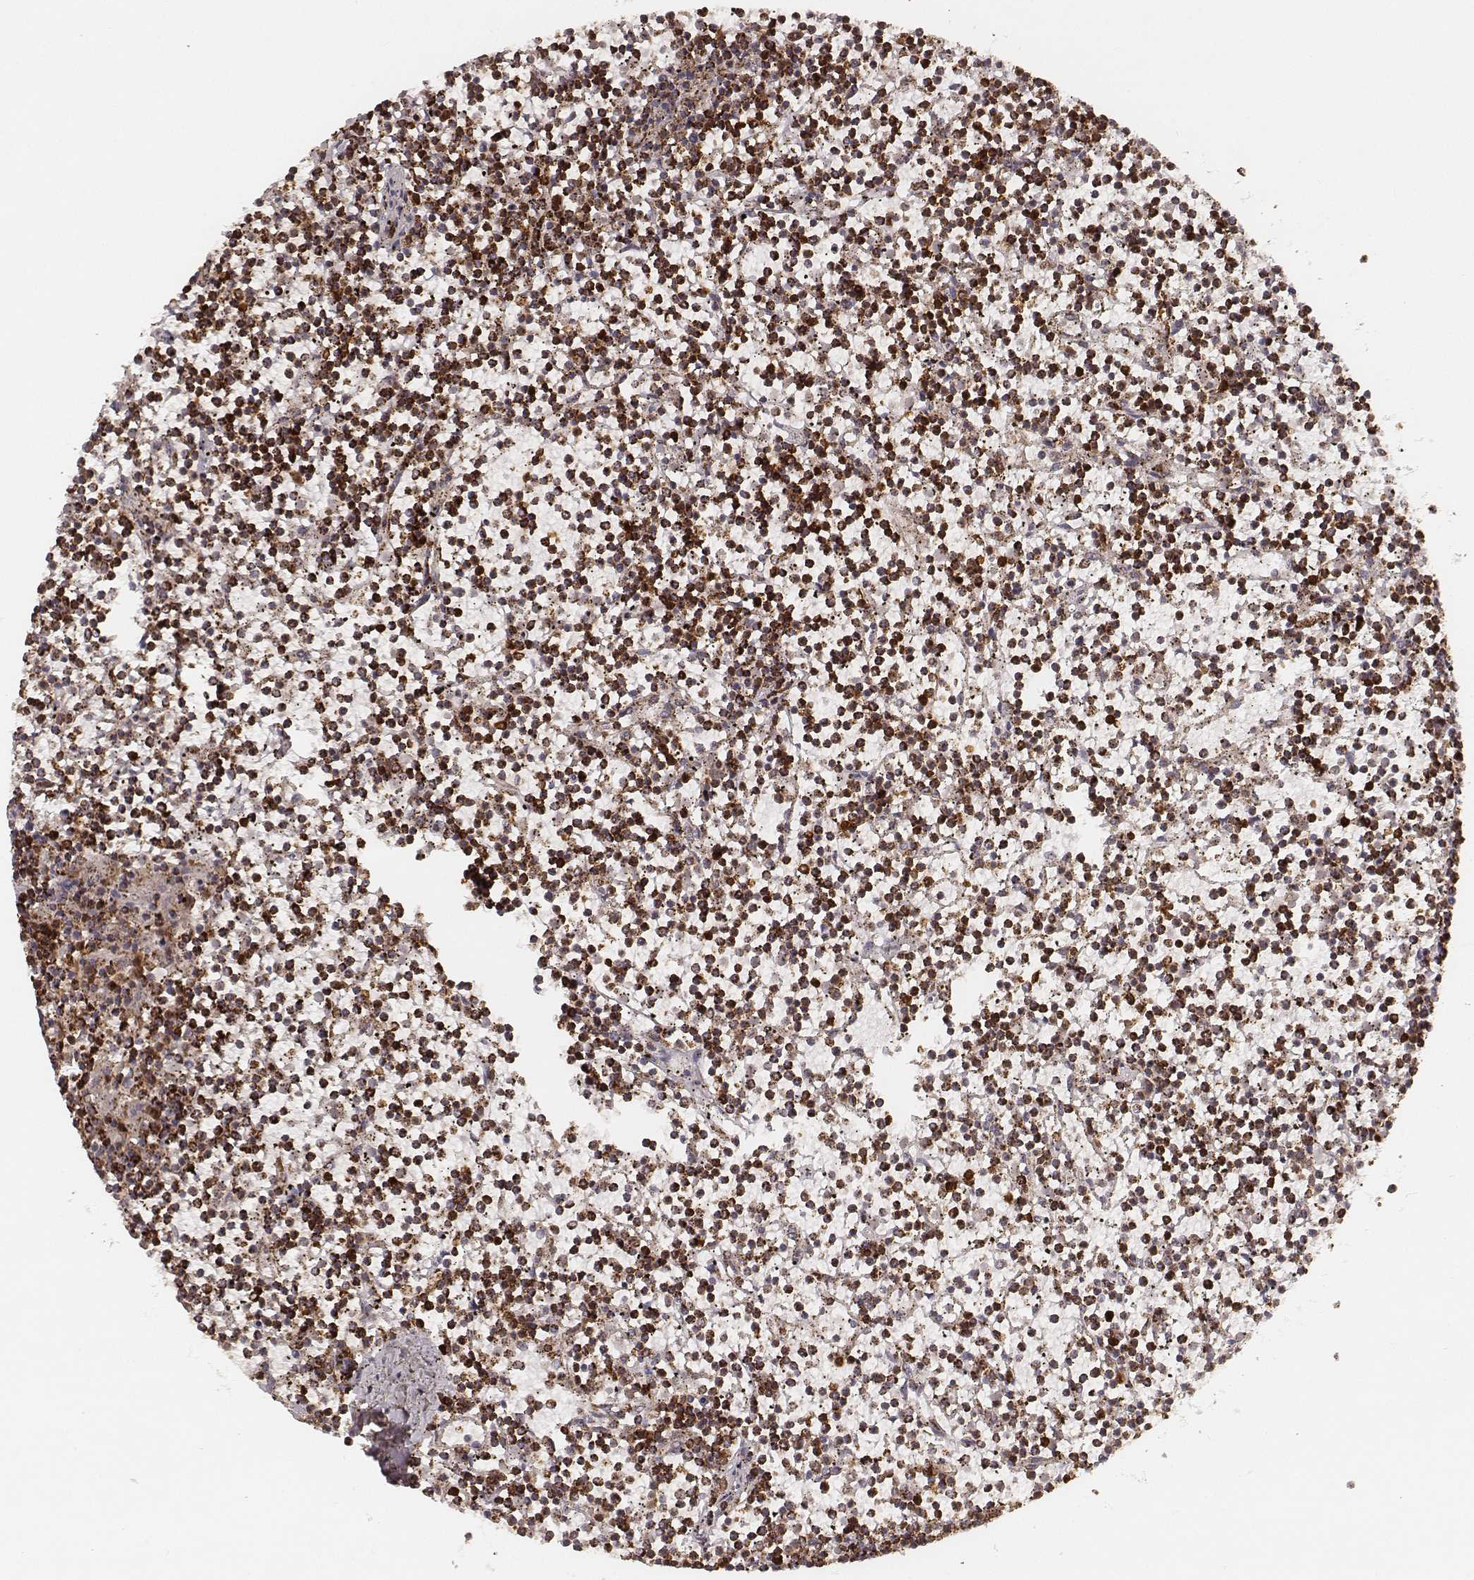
{"staining": {"intensity": "strong", "quantity": ">75%", "location": "cytoplasmic/membranous"}, "tissue": "lymphoma", "cell_type": "Tumor cells", "image_type": "cancer", "snomed": [{"axis": "morphology", "description": "Malignant lymphoma, non-Hodgkin's type, Low grade"}, {"axis": "topography", "description": "Spleen"}], "caption": "The image exhibits a brown stain indicating the presence of a protein in the cytoplasmic/membranous of tumor cells in malignant lymphoma, non-Hodgkin's type (low-grade).", "gene": "CS", "patient": {"sex": "female", "age": 19}}